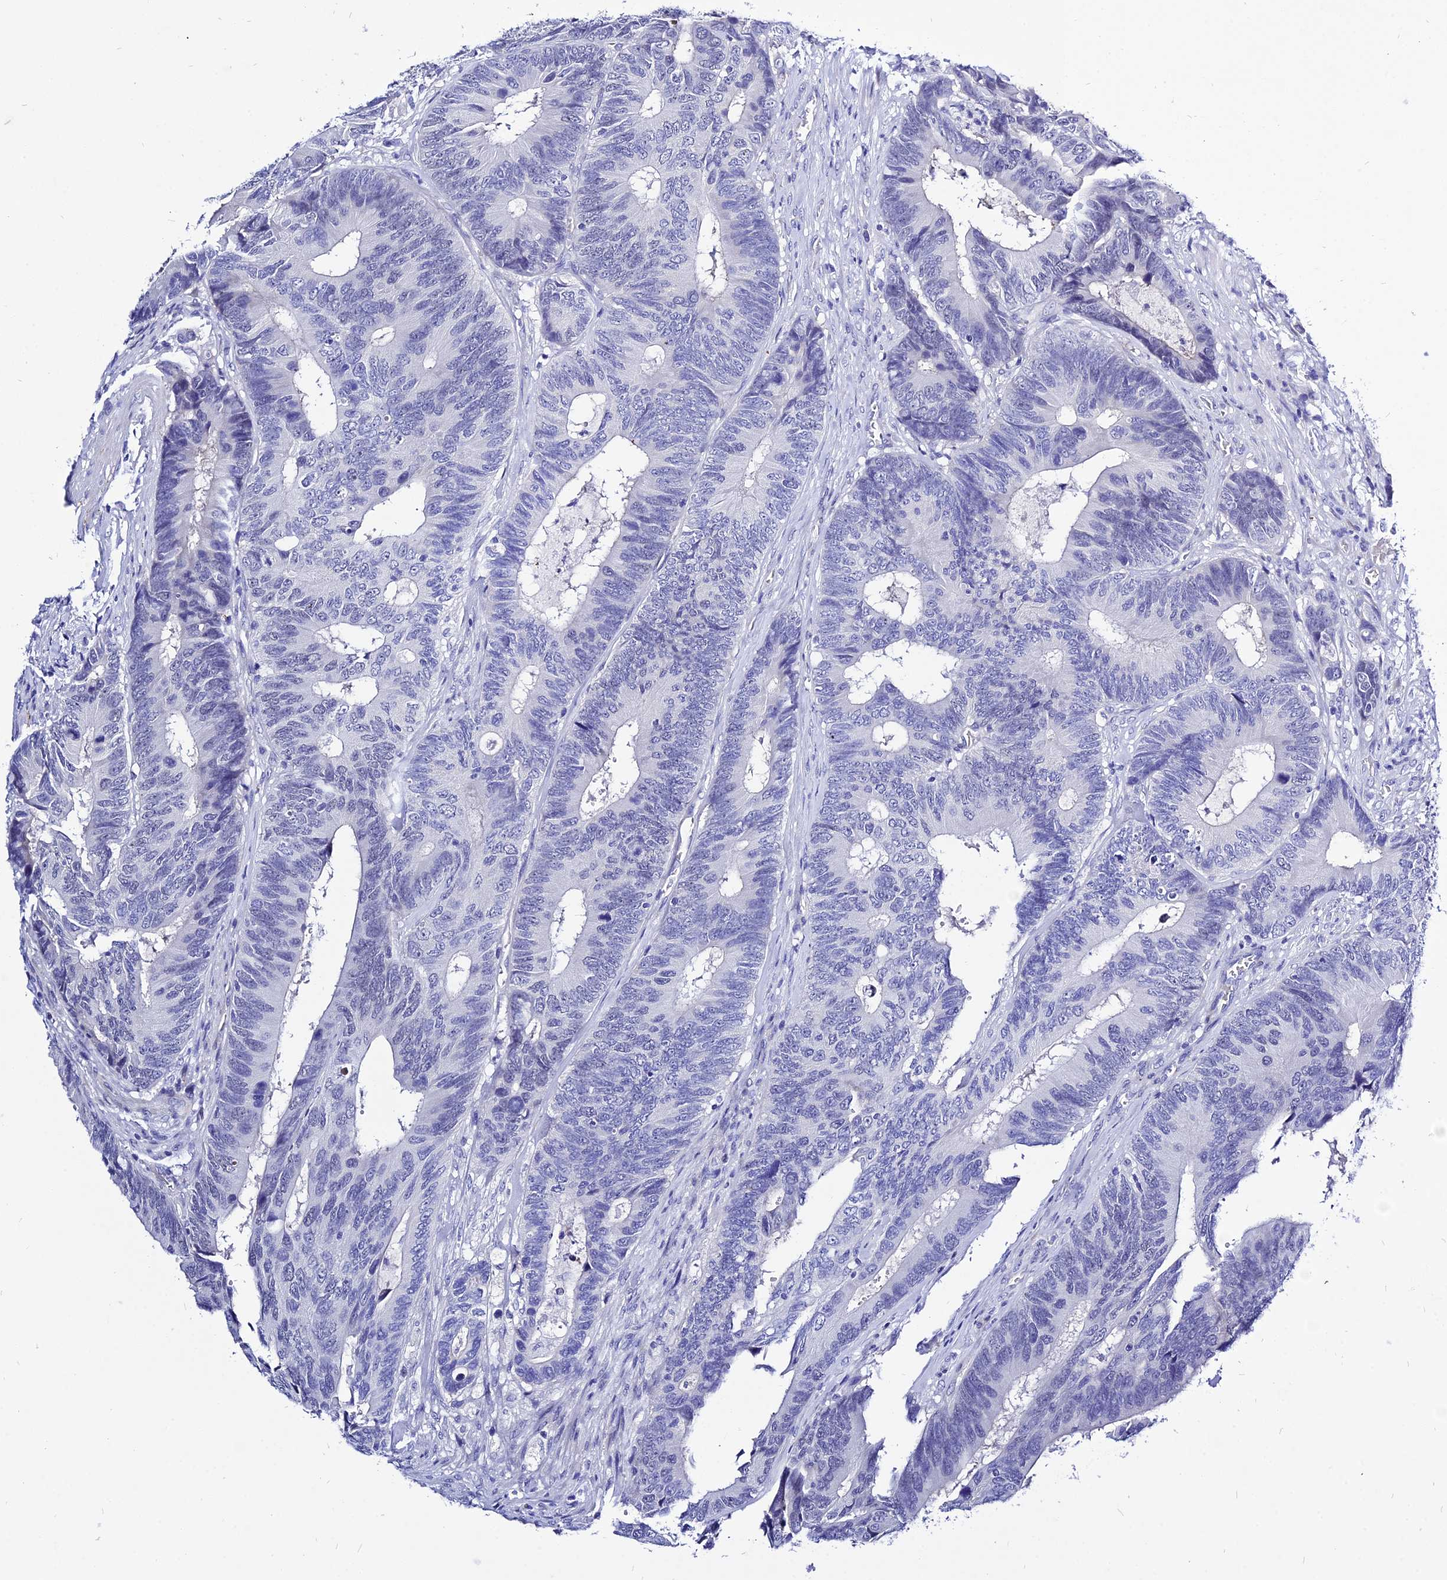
{"staining": {"intensity": "negative", "quantity": "none", "location": "none"}, "tissue": "colorectal cancer", "cell_type": "Tumor cells", "image_type": "cancer", "snomed": [{"axis": "morphology", "description": "Adenocarcinoma, NOS"}, {"axis": "topography", "description": "Colon"}], "caption": "This micrograph is of adenocarcinoma (colorectal) stained with IHC to label a protein in brown with the nuclei are counter-stained blue. There is no positivity in tumor cells. (DAB IHC visualized using brightfield microscopy, high magnification).", "gene": "DEFB107A", "patient": {"sex": "male", "age": 87}}